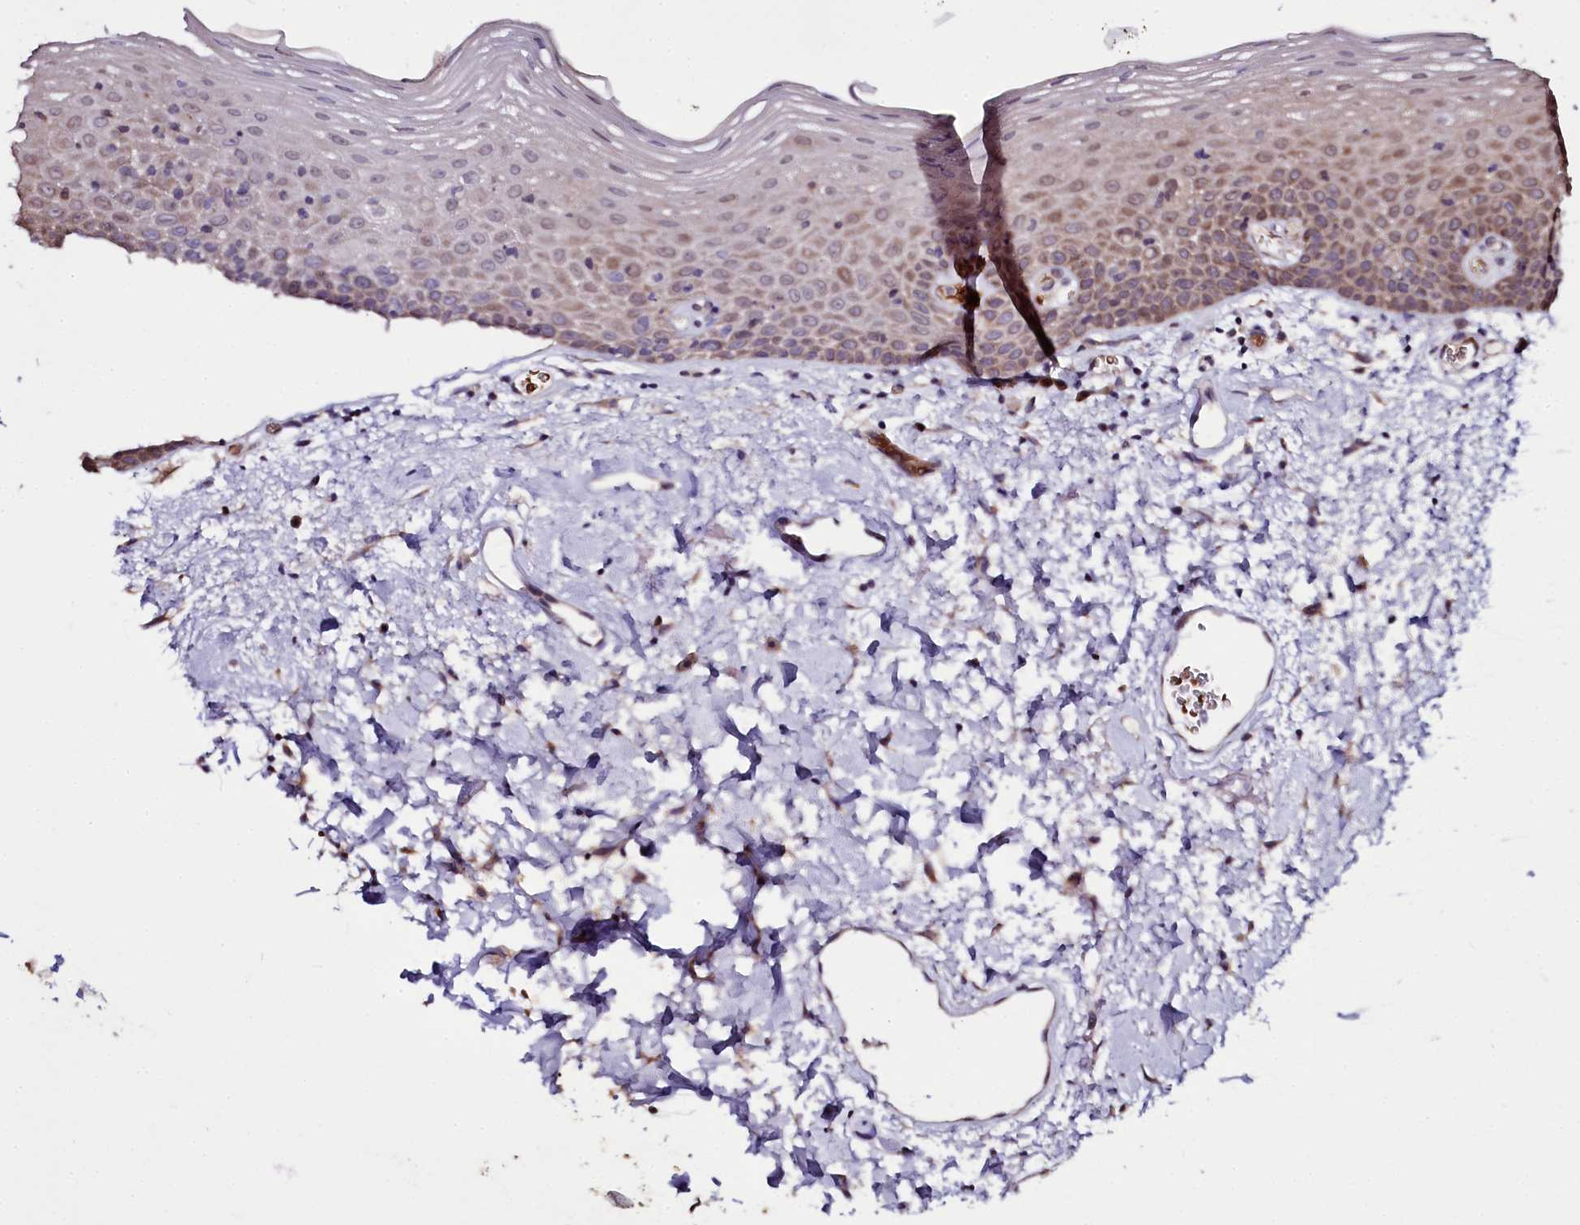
{"staining": {"intensity": "moderate", "quantity": "<25%", "location": "cytoplasmic/membranous"}, "tissue": "oral mucosa", "cell_type": "Squamous epithelial cells", "image_type": "normal", "snomed": [{"axis": "morphology", "description": "Normal tissue, NOS"}, {"axis": "topography", "description": "Oral tissue"}], "caption": "Protein analysis of benign oral mucosa demonstrates moderate cytoplasmic/membranous staining in approximately <25% of squamous epithelial cells. Nuclei are stained in blue.", "gene": "MEX3C", "patient": {"sex": "male", "age": 74}}